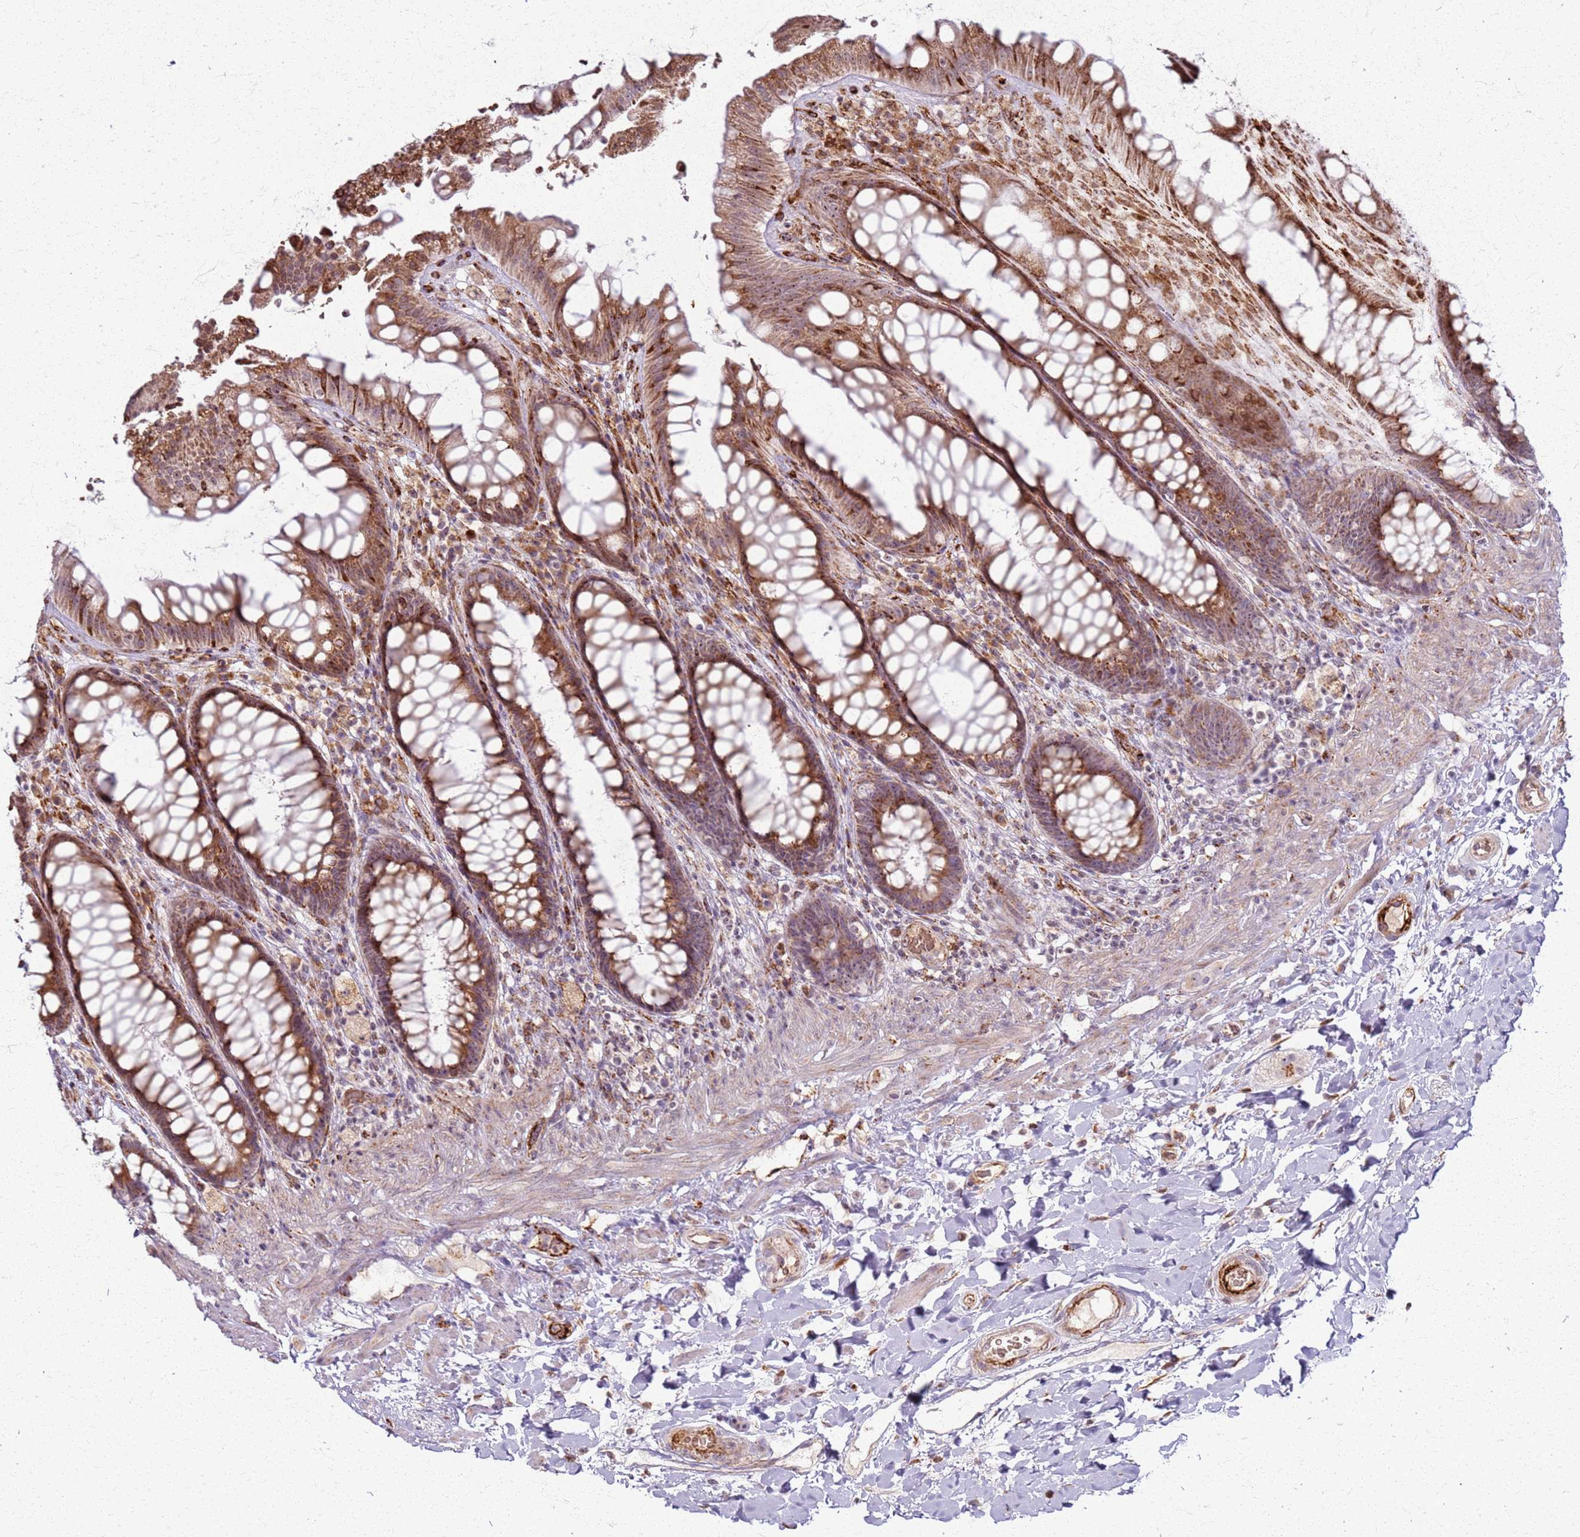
{"staining": {"intensity": "moderate", "quantity": ">75%", "location": "cytoplasmic/membranous"}, "tissue": "rectum", "cell_type": "Glandular cells", "image_type": "normal", "snomed": [{"axis": "morphology", "description": "Normal tissue, NOS"}, {"axis": "topography", "description": "Rectum"}], "caption": "An immunohistochemistry (IHC) histopathology image of normal tissue is shown. Protein staining in brown highlights moderate cytoplasmic/membranous positivity in rectum within glandular cells.", "gene": "KRI1", "patient": {"sex": "female", "age": 46}}